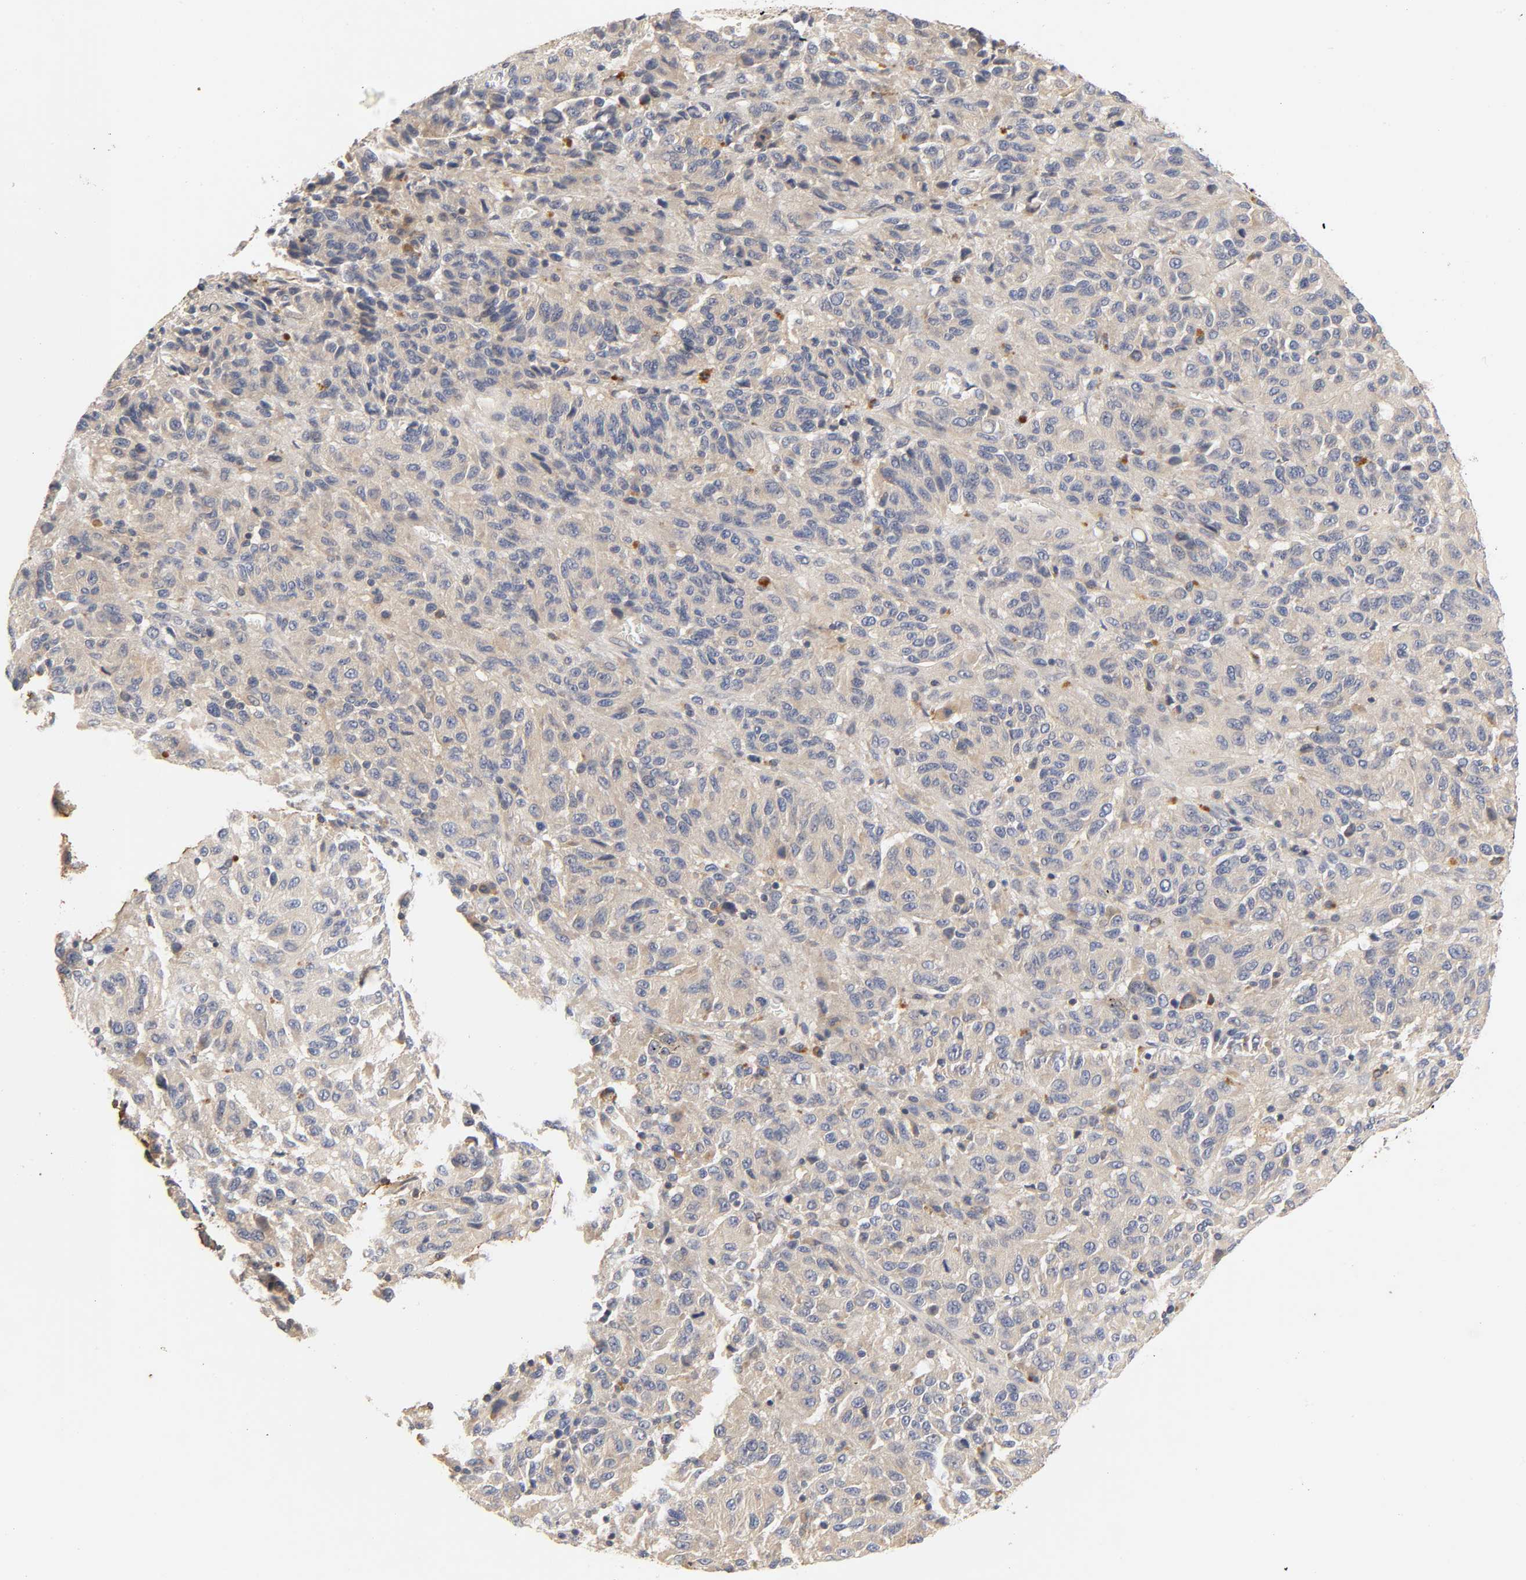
{"staining": {"intensity": "weak", "quantity": ">75%", "location": "cytoplasmic/membranous"}, "tissue": "melanoma", "cell_type": "Tumor cells", "image_type": "cancer", "snomed": [{"axis": "morphology", "description": "Malignant melanoma, Metastatic site"}, {"axis": "topography", "description": "Lung"}], "caption": "Protein expression analysis of melanoma reveals weak cytoplasmic/membranous staining in approximately >75% of tumor cells.", "gene": "RHOA", "patient": {"sex": "male", "age": 64}}